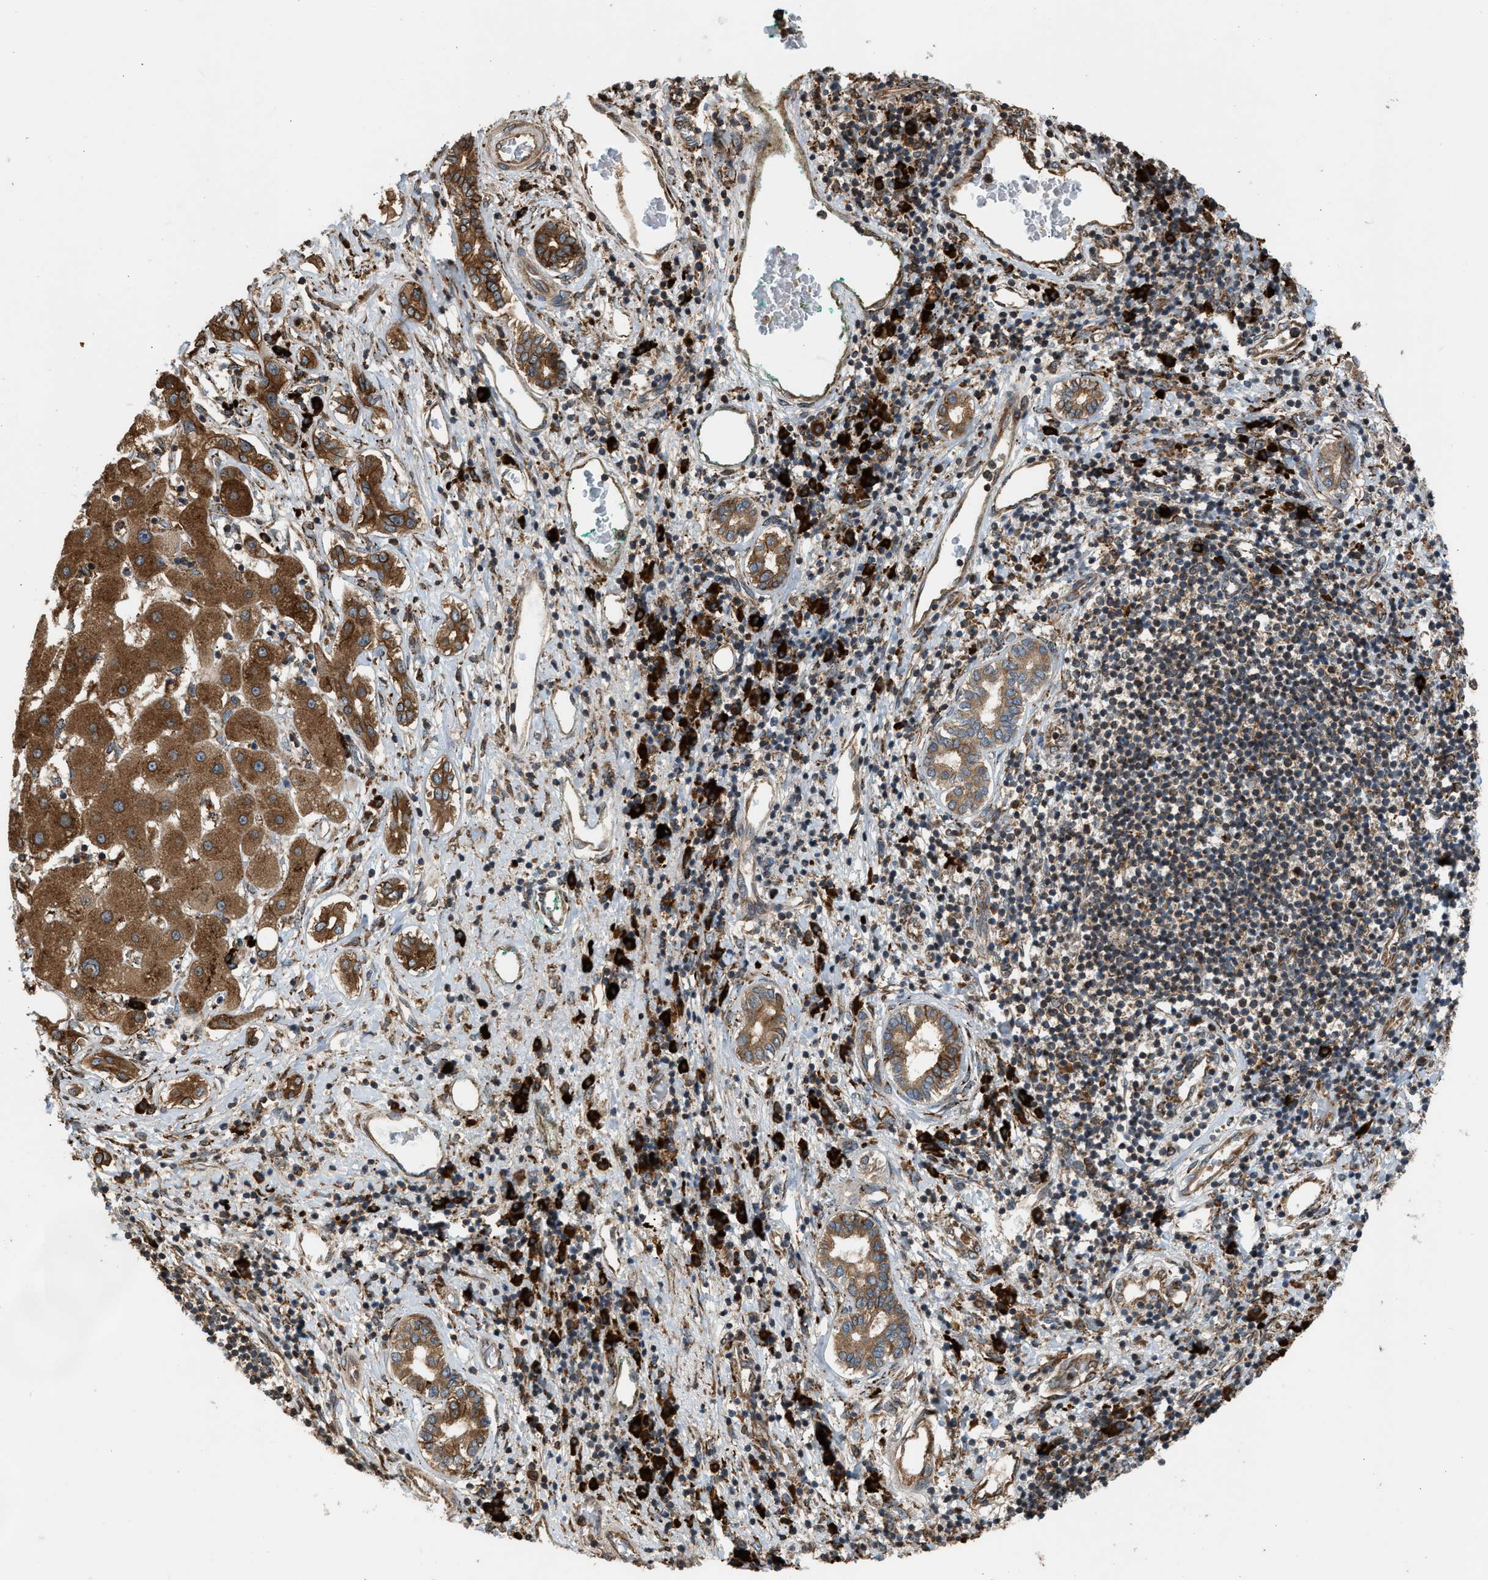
{"staining": {"intensity": "strong", "quantity": ">75%", "location": "cytoplasmic/membranous"}, "tissue": "liver cancer", "cell_type": "Tumor cells", "image_type": "cancer", "snomed": [{"axis": "morphology", "description": "Carcinoma, Hepatocellular, NOS"}, {"axis": "topography", "description": "Liver"}], "caption": "An IHC histopathology image of neoplastic tissue is shown. Protein staining in brown labels strong cytoplasmic/membranous positivity in liver cancer (hepatocellular carcinoma) within tumor cells.", "gene": "BAIAP2L1", "patient": {"sex": "male", "age": 65}}